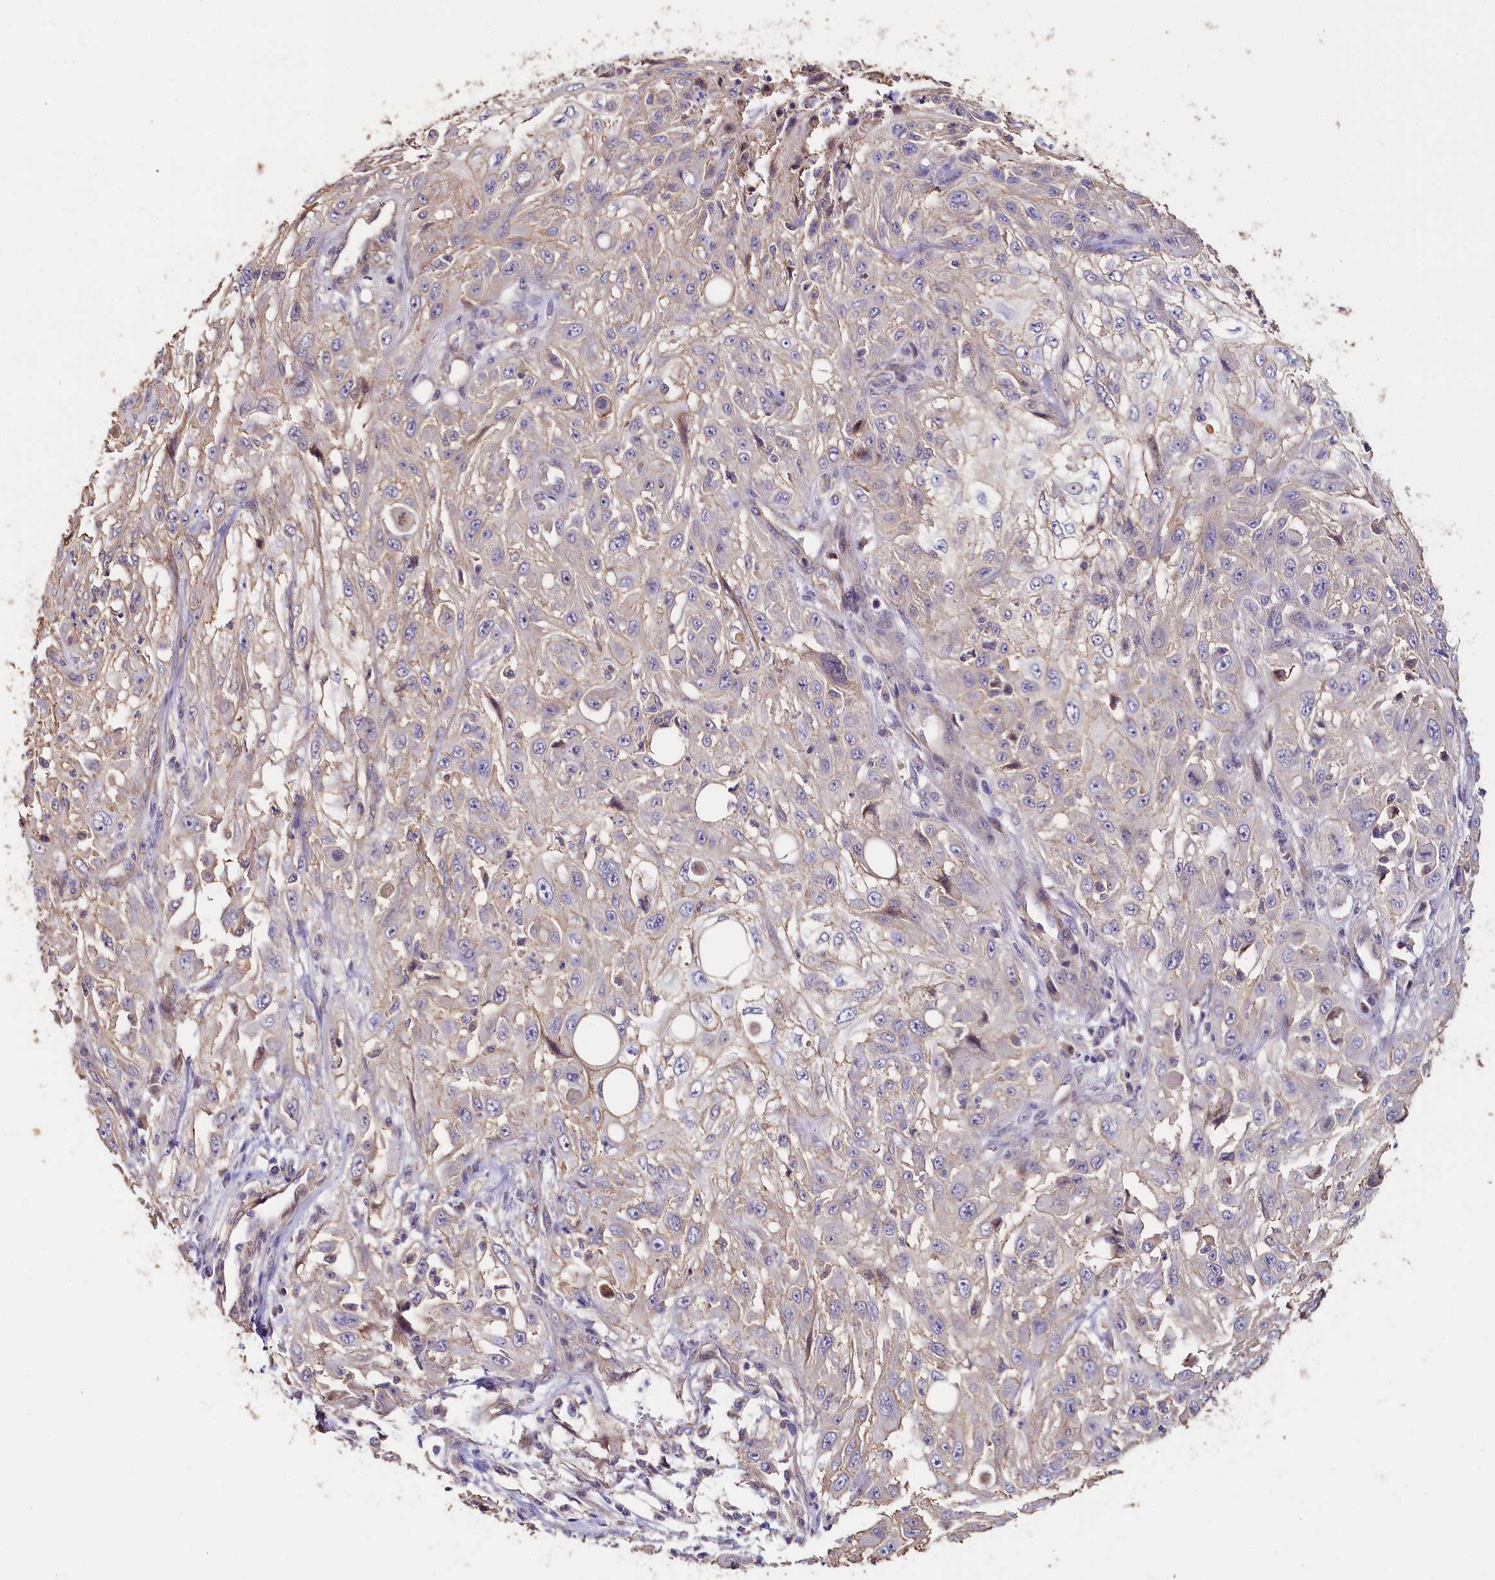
{"staining": {"intensity": "negative", "quantity": "none", "location": "none"}, "tissue": "skin cancer", "cell_type": "Tumor cells", "image_type": "cancer", "snomed": [{"axis": "morphology", "description": "Squamous cell carcinoma, NOS"}, {"axis": "topography", "description": "Skin"}], "caption": "Immunohistochemistry photomicrograph of skin squamous cell carcinoma stained for a protein (brown), which demonstrates no staining in tumor cells.", "gene": "KATNB1", "patient": {"sex": "male", "age": 75}}